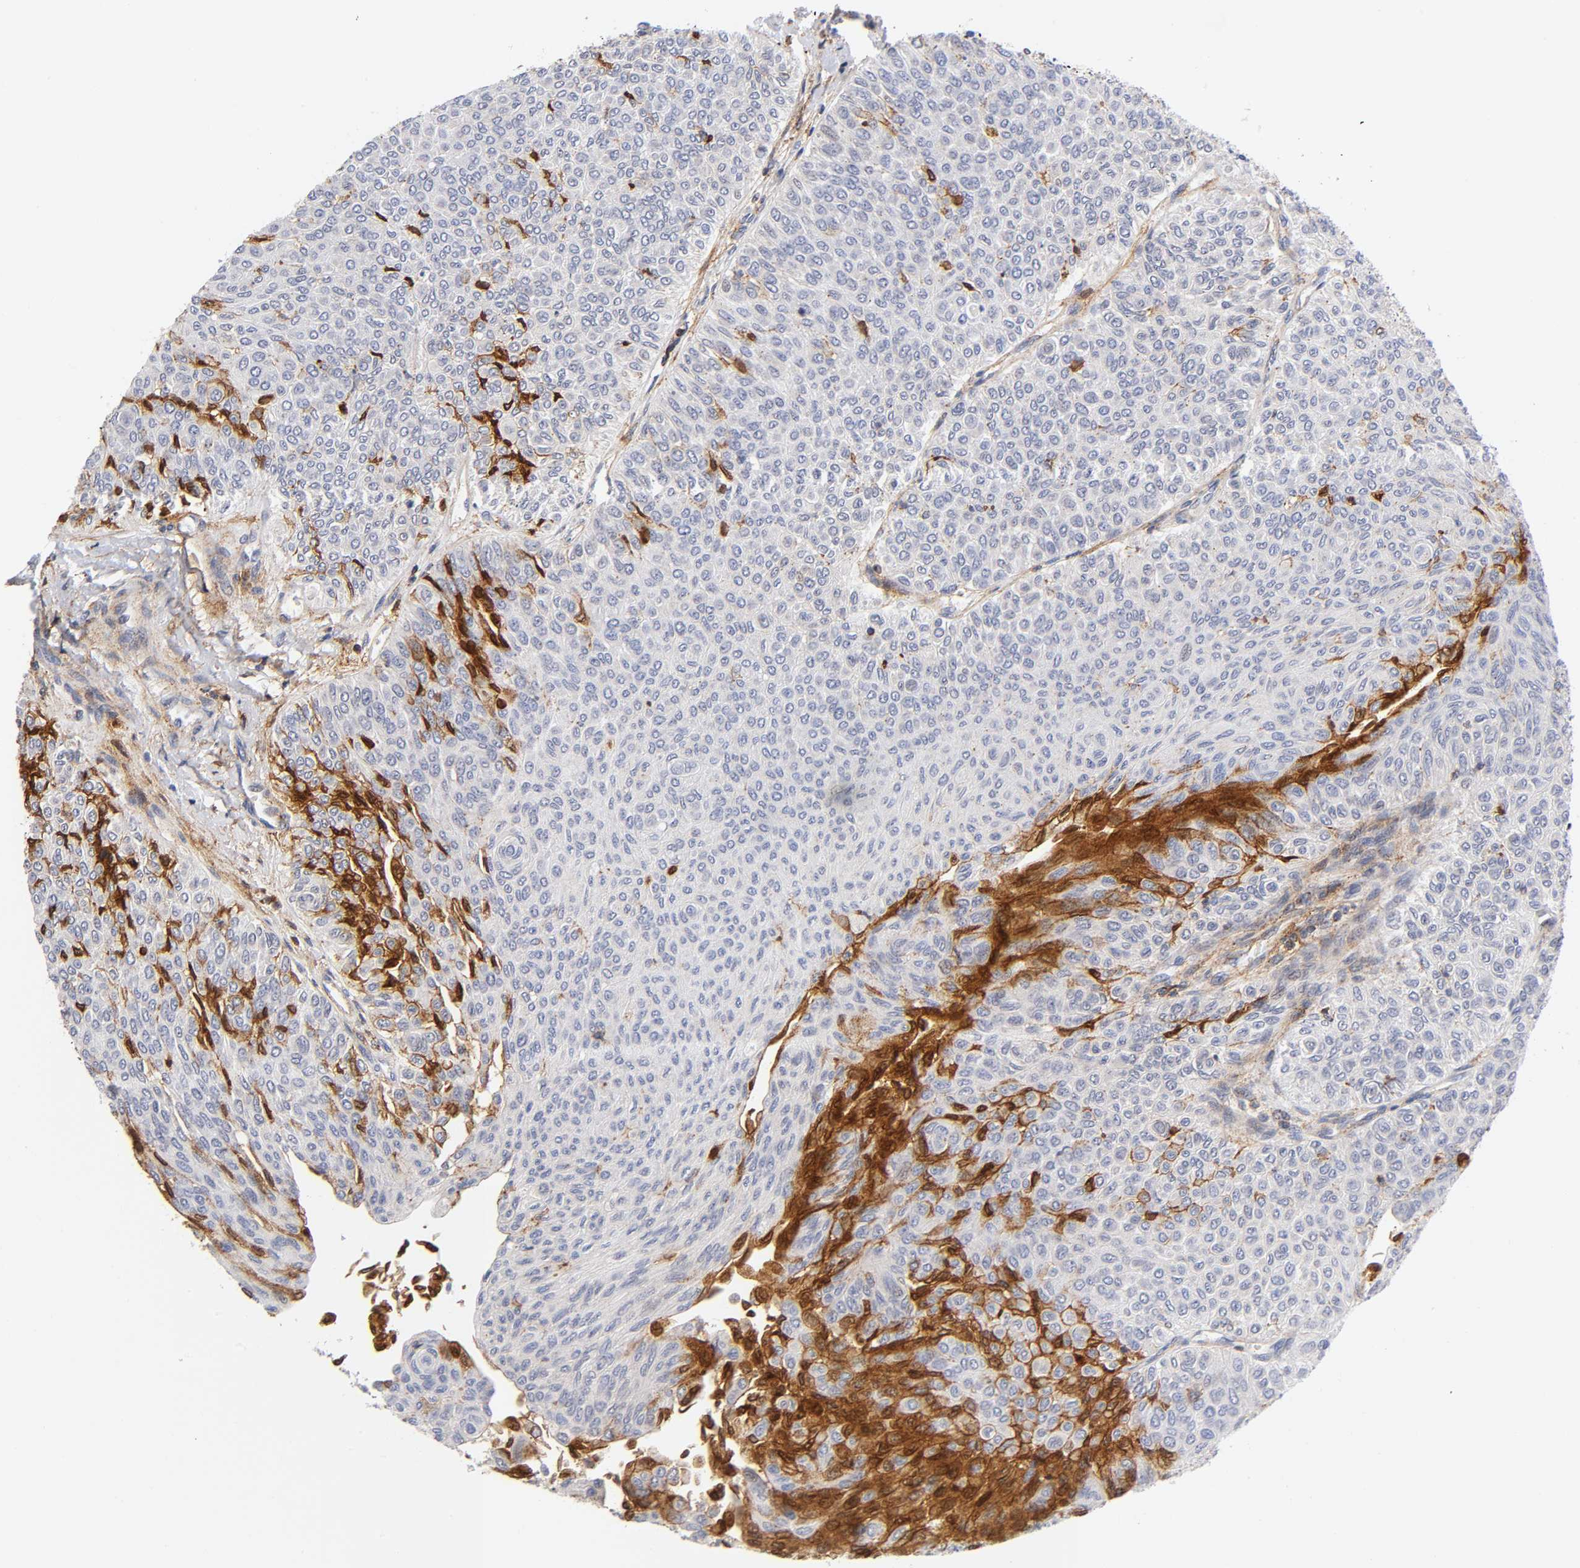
{"staining": {"intensity": "moderate", "quantity": "<25%", "location": "cytoplasmic/membranous,nuclear"}, "tissue": "urothelial cancer", "cell_type": "Tumor cells", "image_type": "cancer", "snomed": [{"axis": "morphology", "description": "Urothelial carcinoma, Low grade"}, {"axis": "topography", "description": "Urinary bladder"}], "caption": "Urothelial cancer stained with DAB (3,3'-diaminobenzidine) IHC exhibits low levels of moderate cytoplasmic/membranous and nuclear positivity in about <25% of tumor cells. Nuclei are stained in blue.", "gene": "ANXA7", "patient": {"sex": "male", "age": 78}}